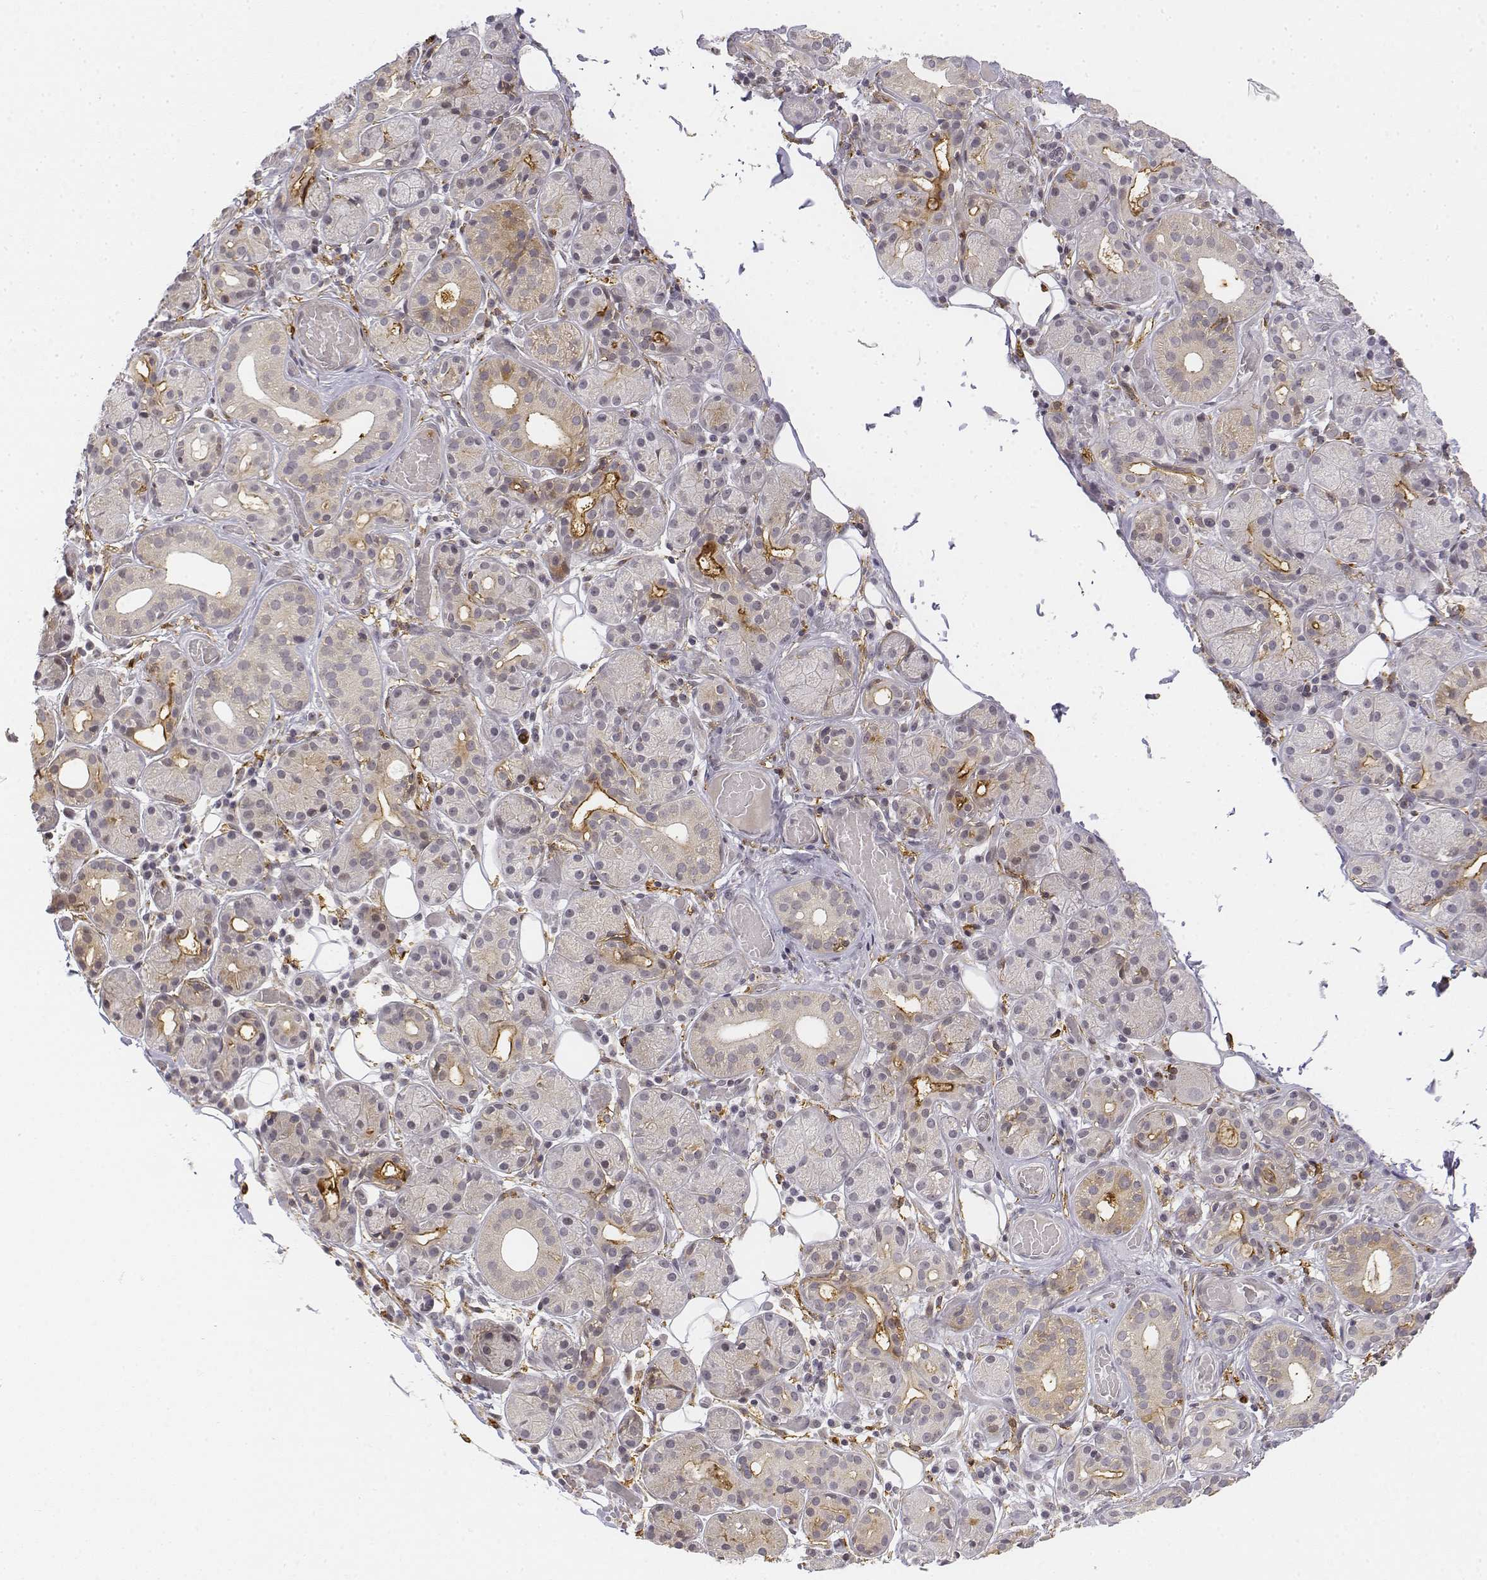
{"staining": {"intensity": "negative", "quantity": "none", "location": "none"}, "tissue": "salivary gland", "cell_type": "Glandular cells", "image_type": "normal", "snomed": [{"axis": "morphology", "description": "Normal tissue, NOS"}, {"axis": "topography", "description": "Salivary gland"}, {"axis": "topography", "description": "Peripheral nerve tissue"}], "caption": "This image is of benign salivary gland stained with immunohistochemistry (IHC) to label a protein in brown with the nuclei are counter-stained blue. There is no expression in glandular cells.", "gene": "CD14", "patient": {"sex": "male", "age": 71}}